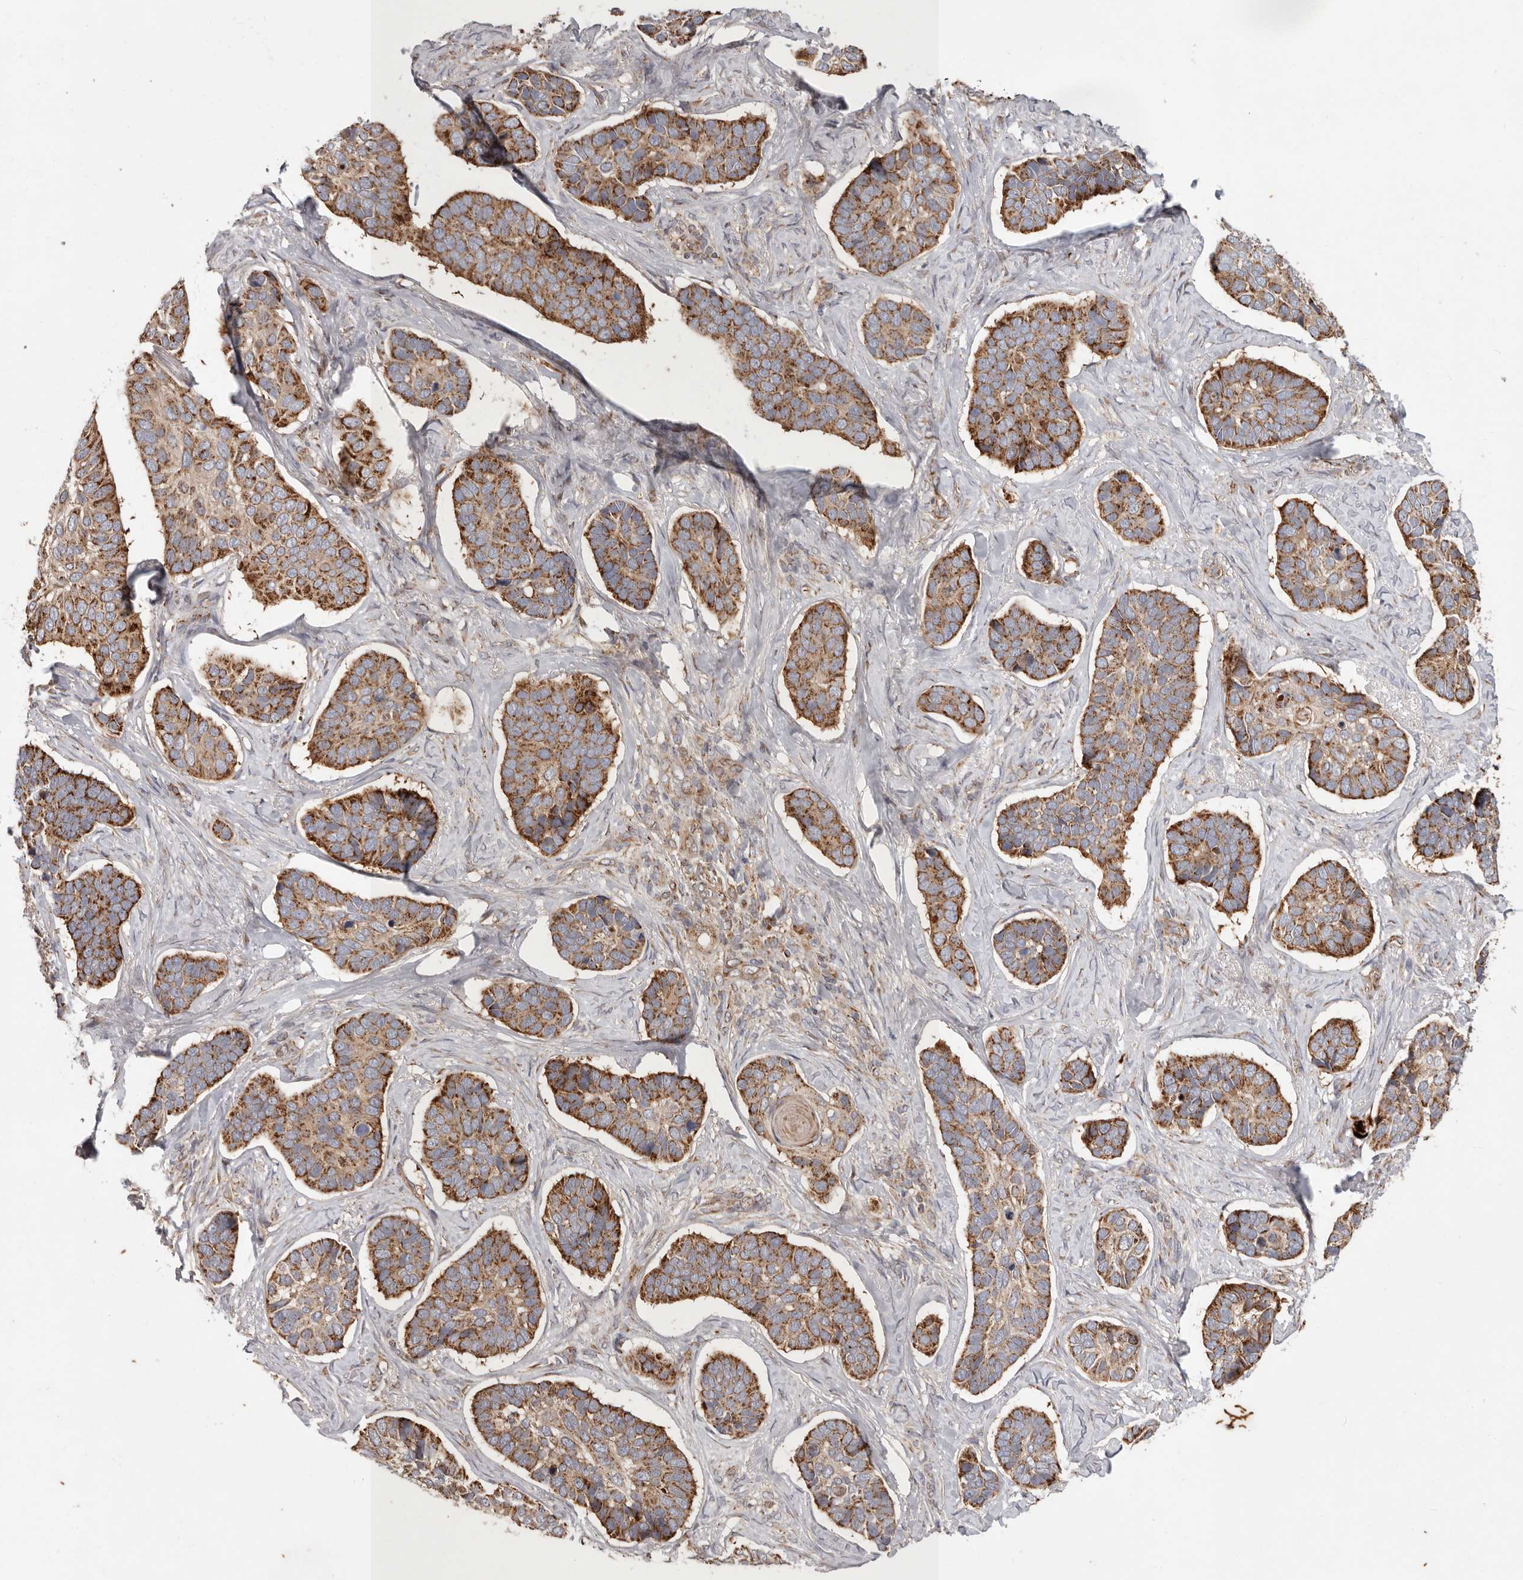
{"staining": {"intensity": "strong", "quantity": "25%-75%", "location": "cytoplasmic/membranous"}, "tissue": "skin cancer", "cell_type": "Tumor cells", "image_type": "cancer", "snomed": [{"axis": "morphology", "description": "Basal cell carcinoma"}, {"axis": "topography", "description": "Skin"}], "caption": "An image of human basal cell carcinoma (skin) stained for a protein displays strong cytoplasmic/membranous brown staining in tumor cells. Using DAB (3,3'-diaminobenzidine) (brown) and hematoxylin (blue) stains, captured at high magnification using brightfield microscopy.", "gene": "MRPS10", "patient": {"sex": "male", "age": 62}}